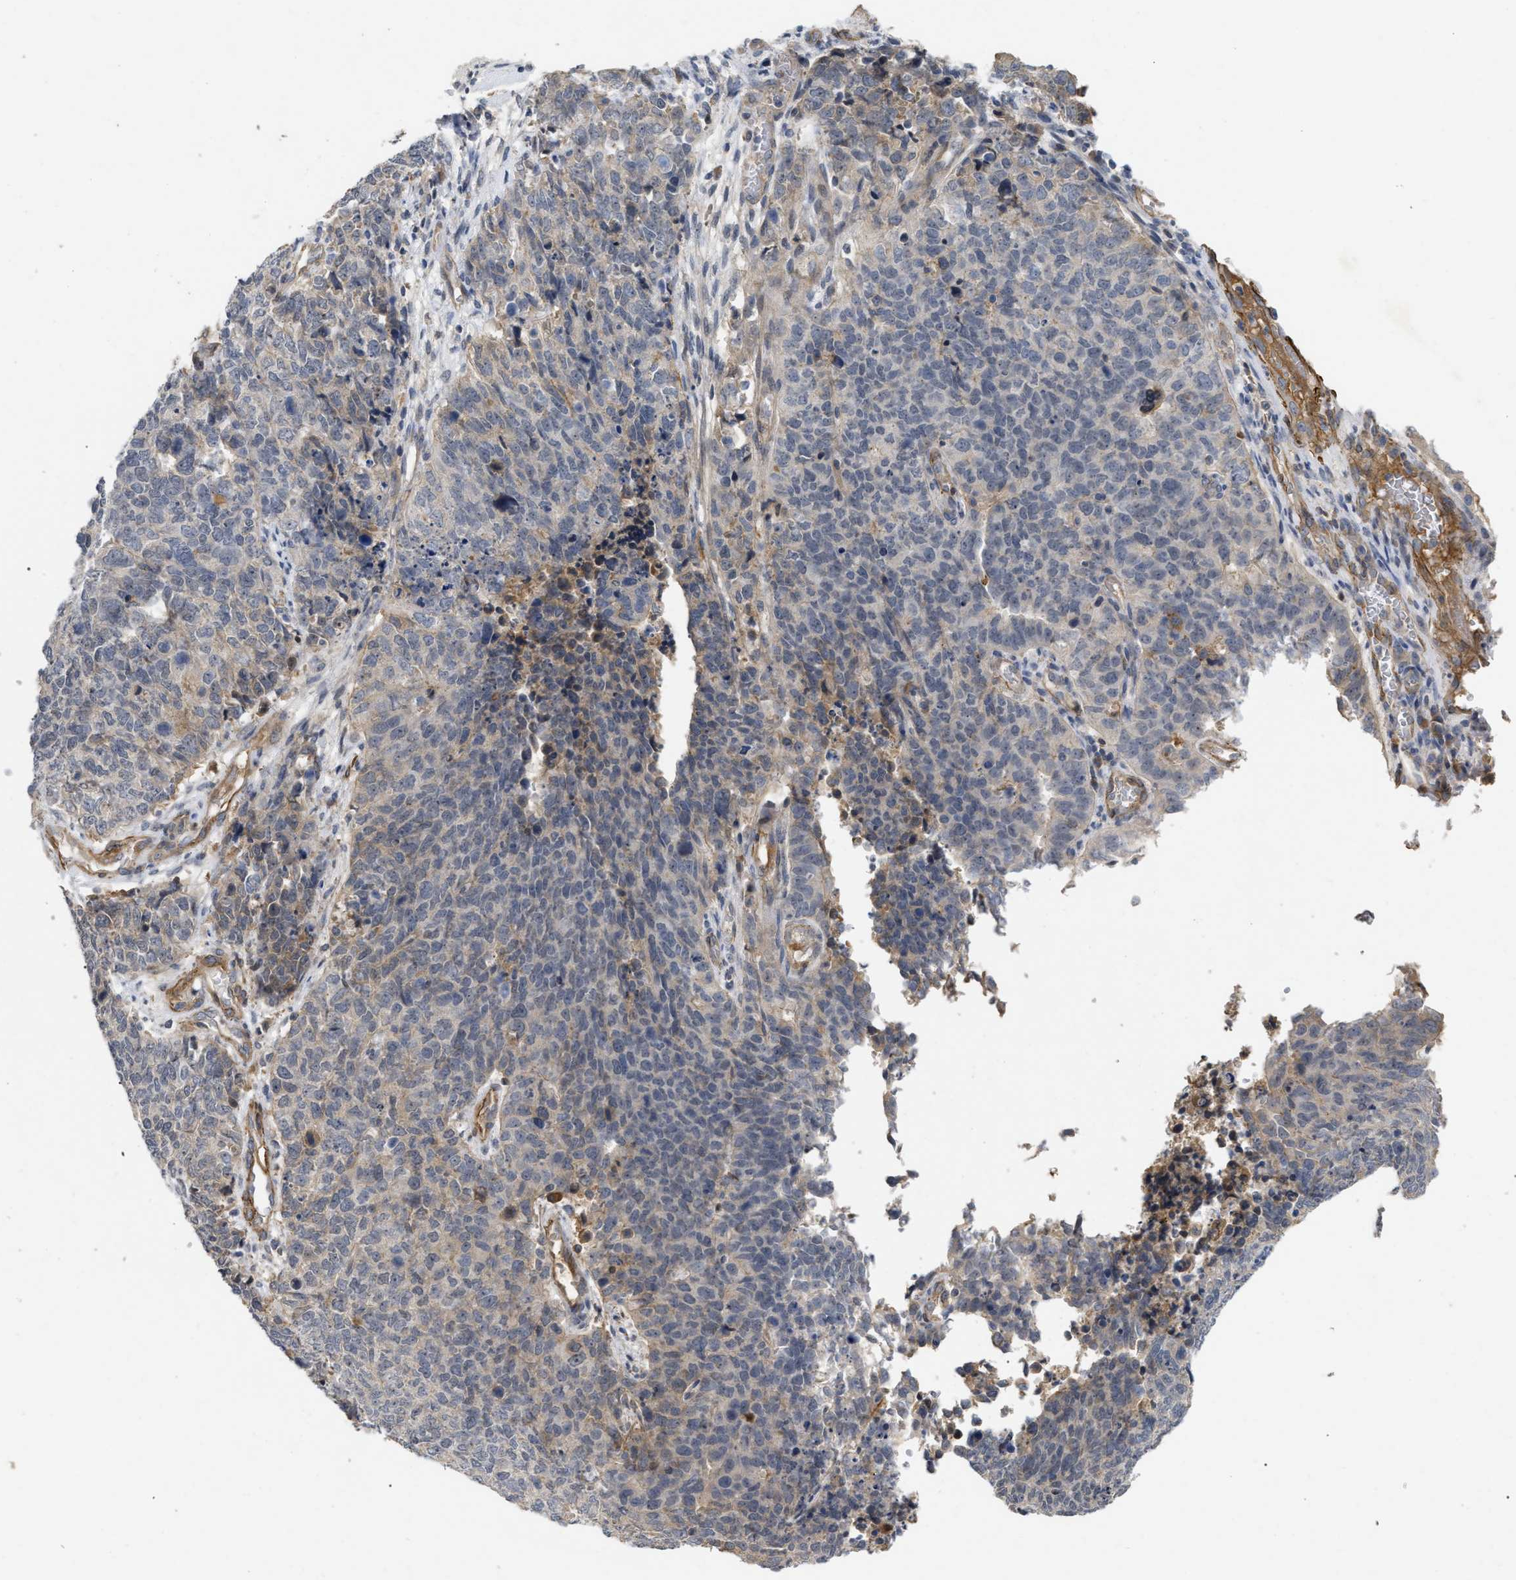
{"staining": {"intensity": "negative", "quantity": "none", "location": "none"}, "tissue": "cervical cancer", "cell_type": "Tumor cells", "image_type": "cancer", "snomed": [{"axis": "morphology", "description": "Squamous cell carcinoma, NOS"}, {"axis": "topography", "description": "Cervix"}], "caption": "Protein analysis of cervical squamous cell carcinoma reveals no significant staining in tumor cells.", "gene": "ST6GALNAC6", "patient": {"sex": "female", "age": 63}}